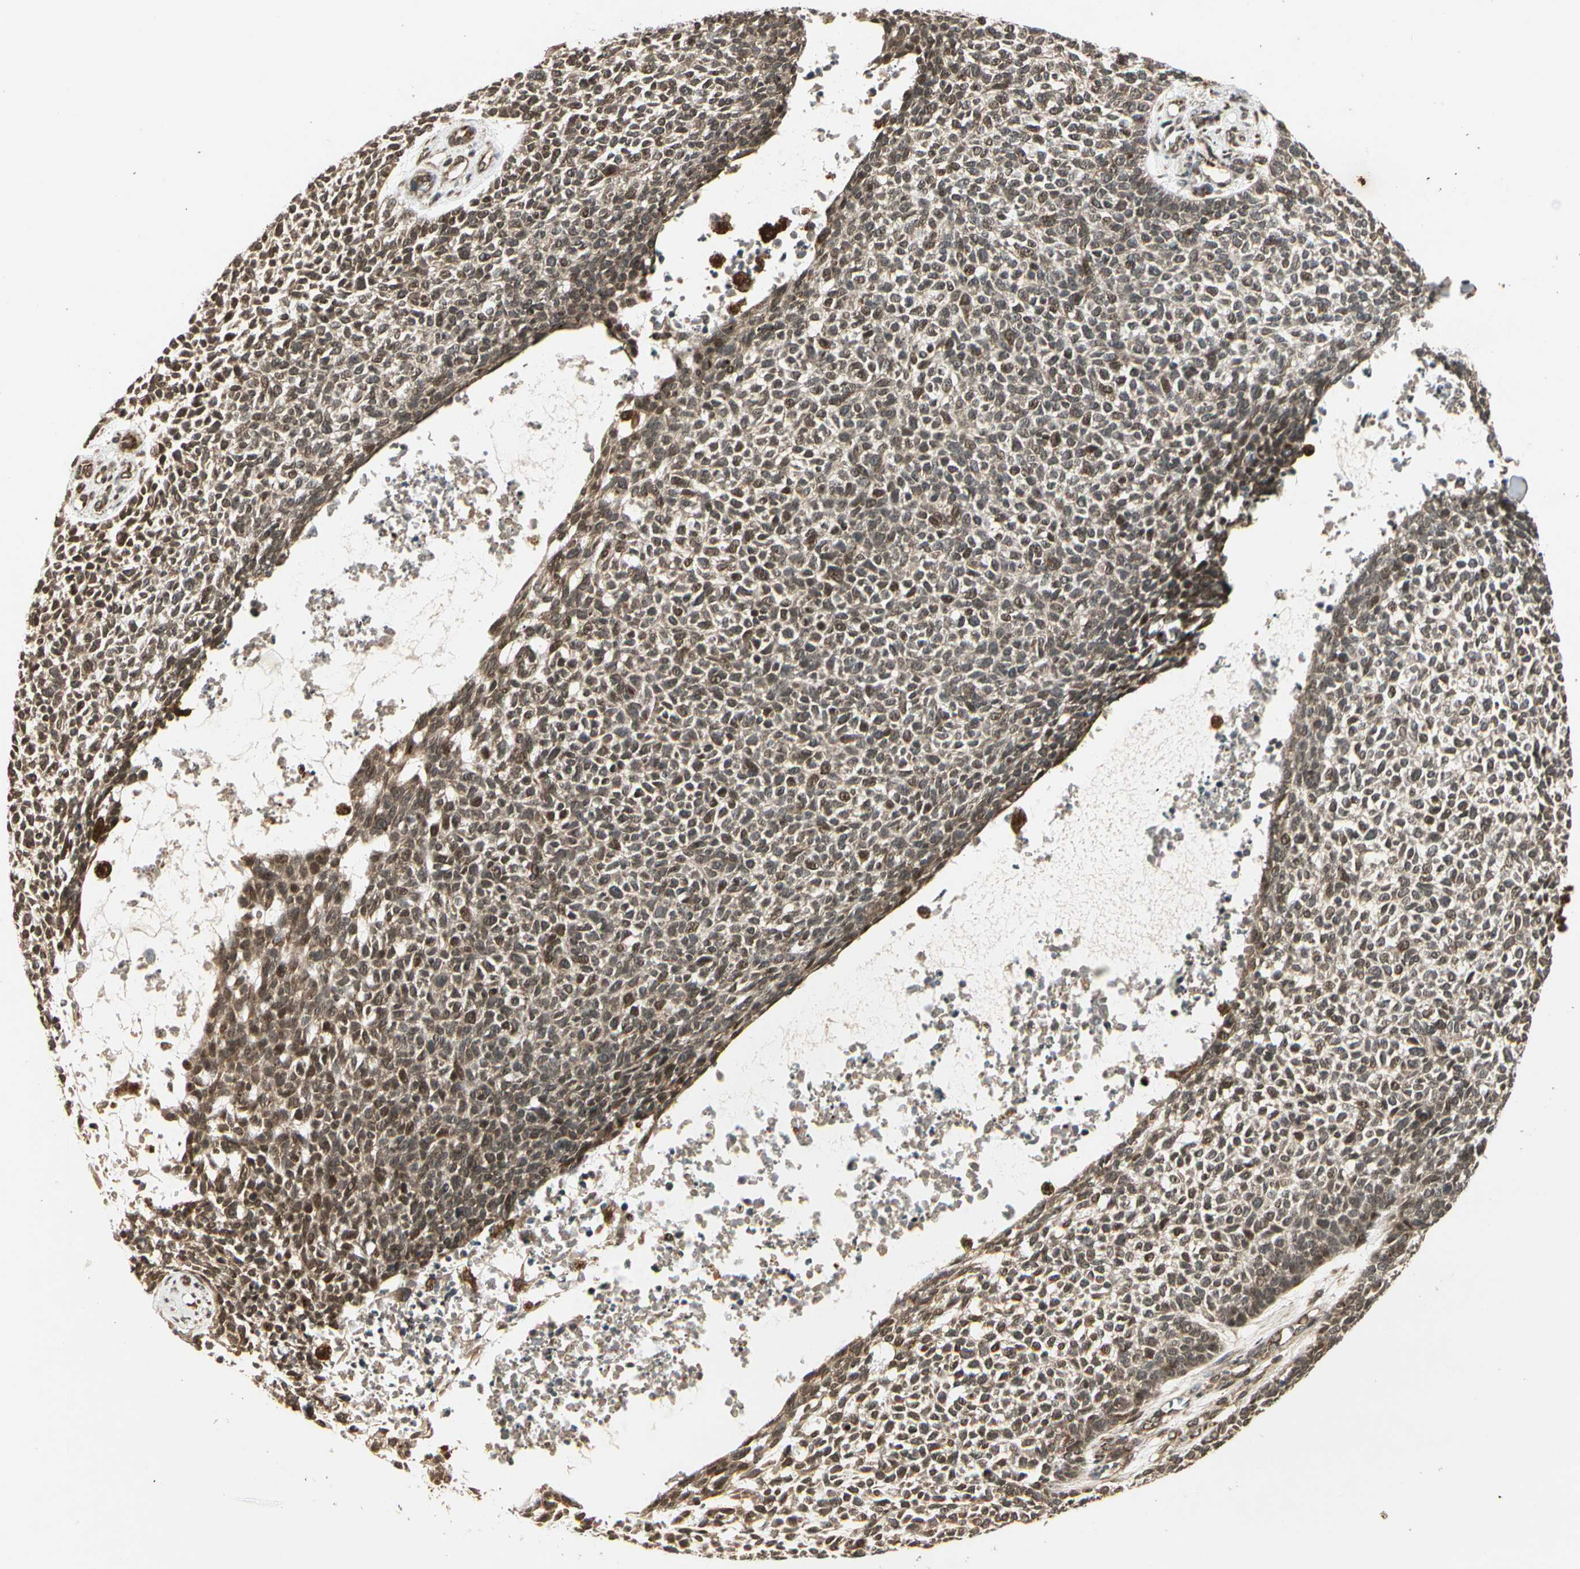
{"staining": {"intensity": "weak", "quantity": "<25%", "location": "cytoplasmic/membranous"}, "tissue": "skin cancer", "cell_type": "Tumor cells", "image_type": "cancer", "snomed": [{"axis": "morphology", "description": "Basal cell carcinoma"}, {"axis": "topography", "description": "Skin"}], "caption": "Immunohistochemical staining of human skin cancer (basal cell carcinoma) exhibits no significant staining in tumor cells. The staining was performed using DAB (3,3'-diaminobenzidine) to visualize the protein expression in brown, while the nuclei were stained in blue with hematoxylin (Magnification: 20x).", "gene": "GLUL", "patient": {"sex": "female", "age": 84}}